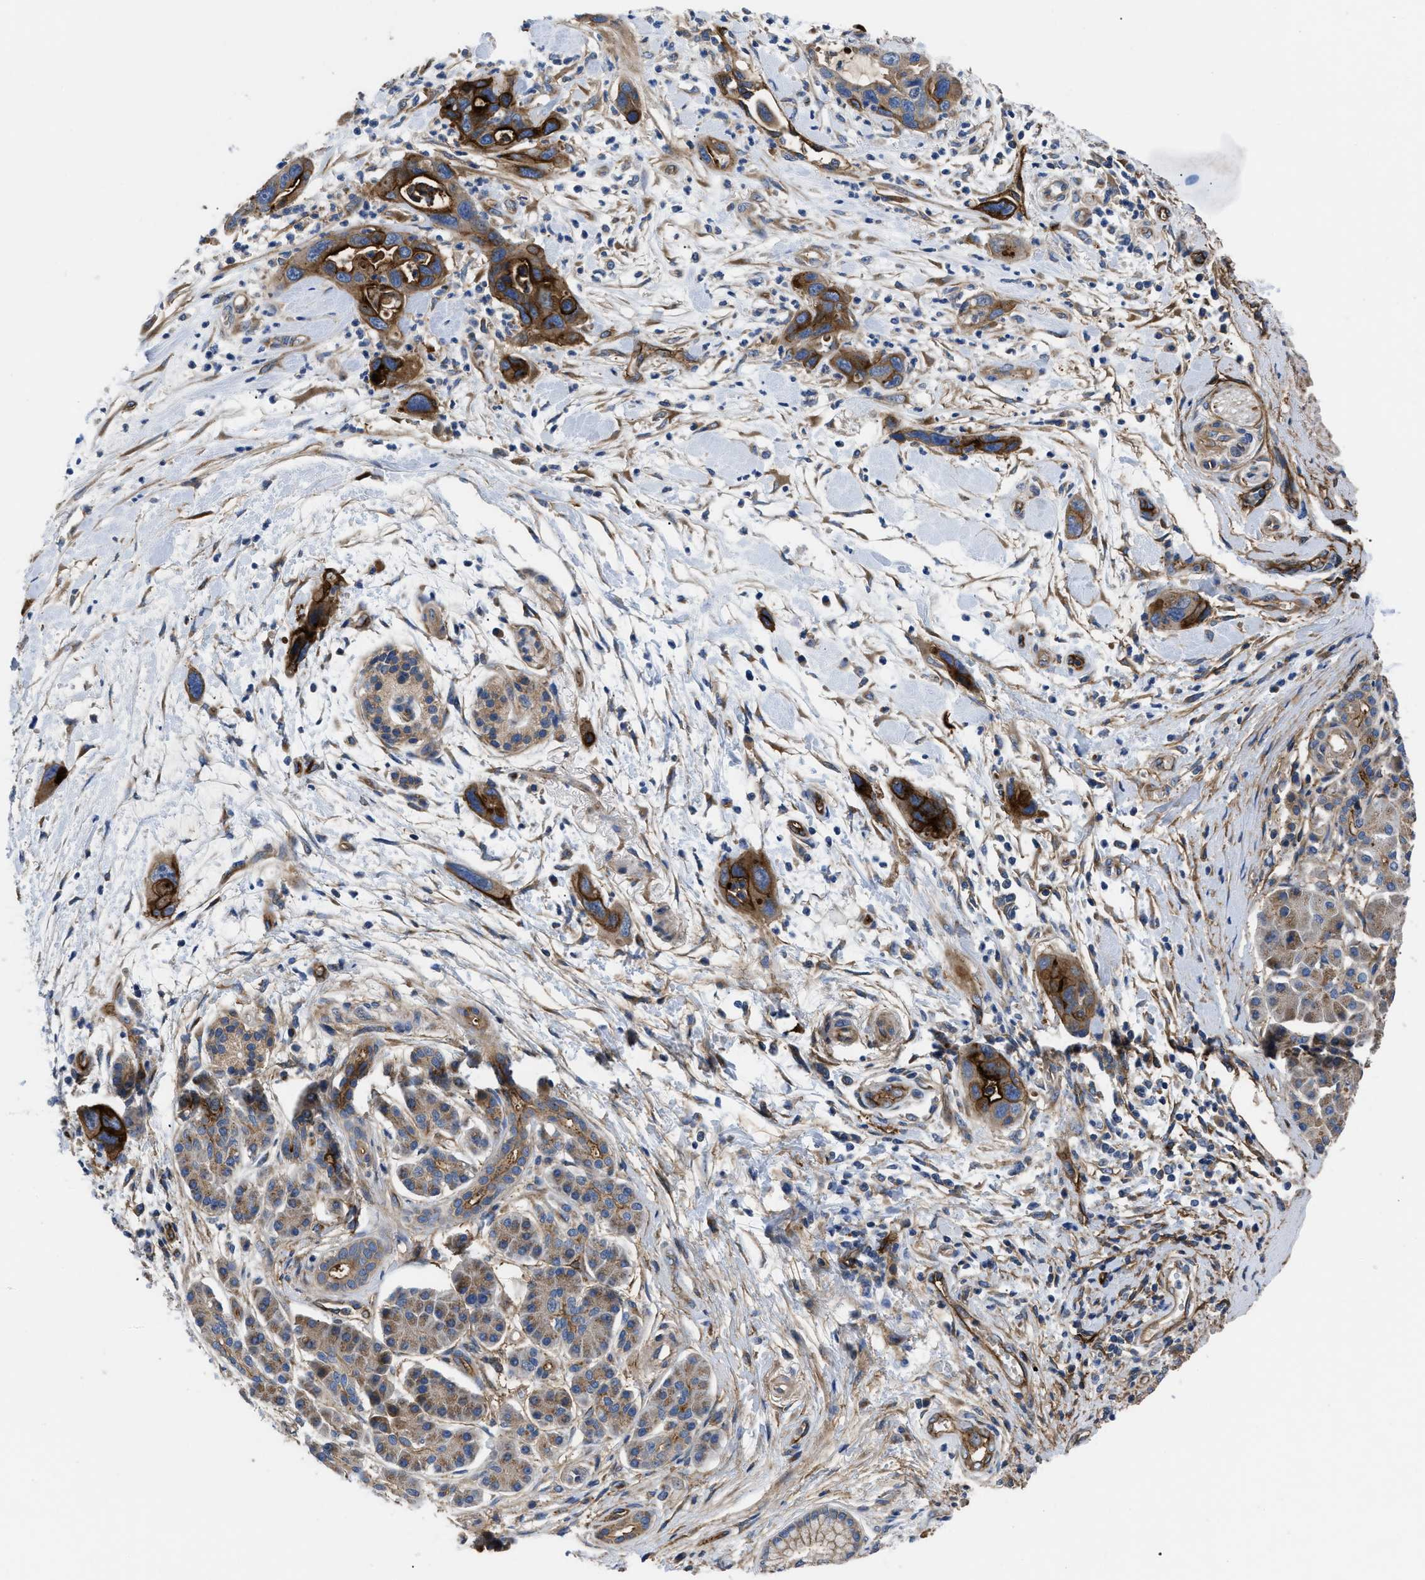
{"staining": {"intensity": "strong", "quantity": ">75%", "location": "cytoplasmic/membranous"}, "tissue": "pancreatic cancer", "cell_type": "Tumor cells", "image_type": "cancer", "snomed": [{"axis": "morphology", "description": "Adenocarcinoma, NOS"}, {"axis": "topography", "description": "Pancreas"}], "caption": "Pancreatic adenocarcinoma stained with a brown dye exhibits strong cytoplasmic/membranous positive expression in approximately >75% of tumor cells.", "gene": "NT5E", "patient": {"sex": "female", "age": 70}}